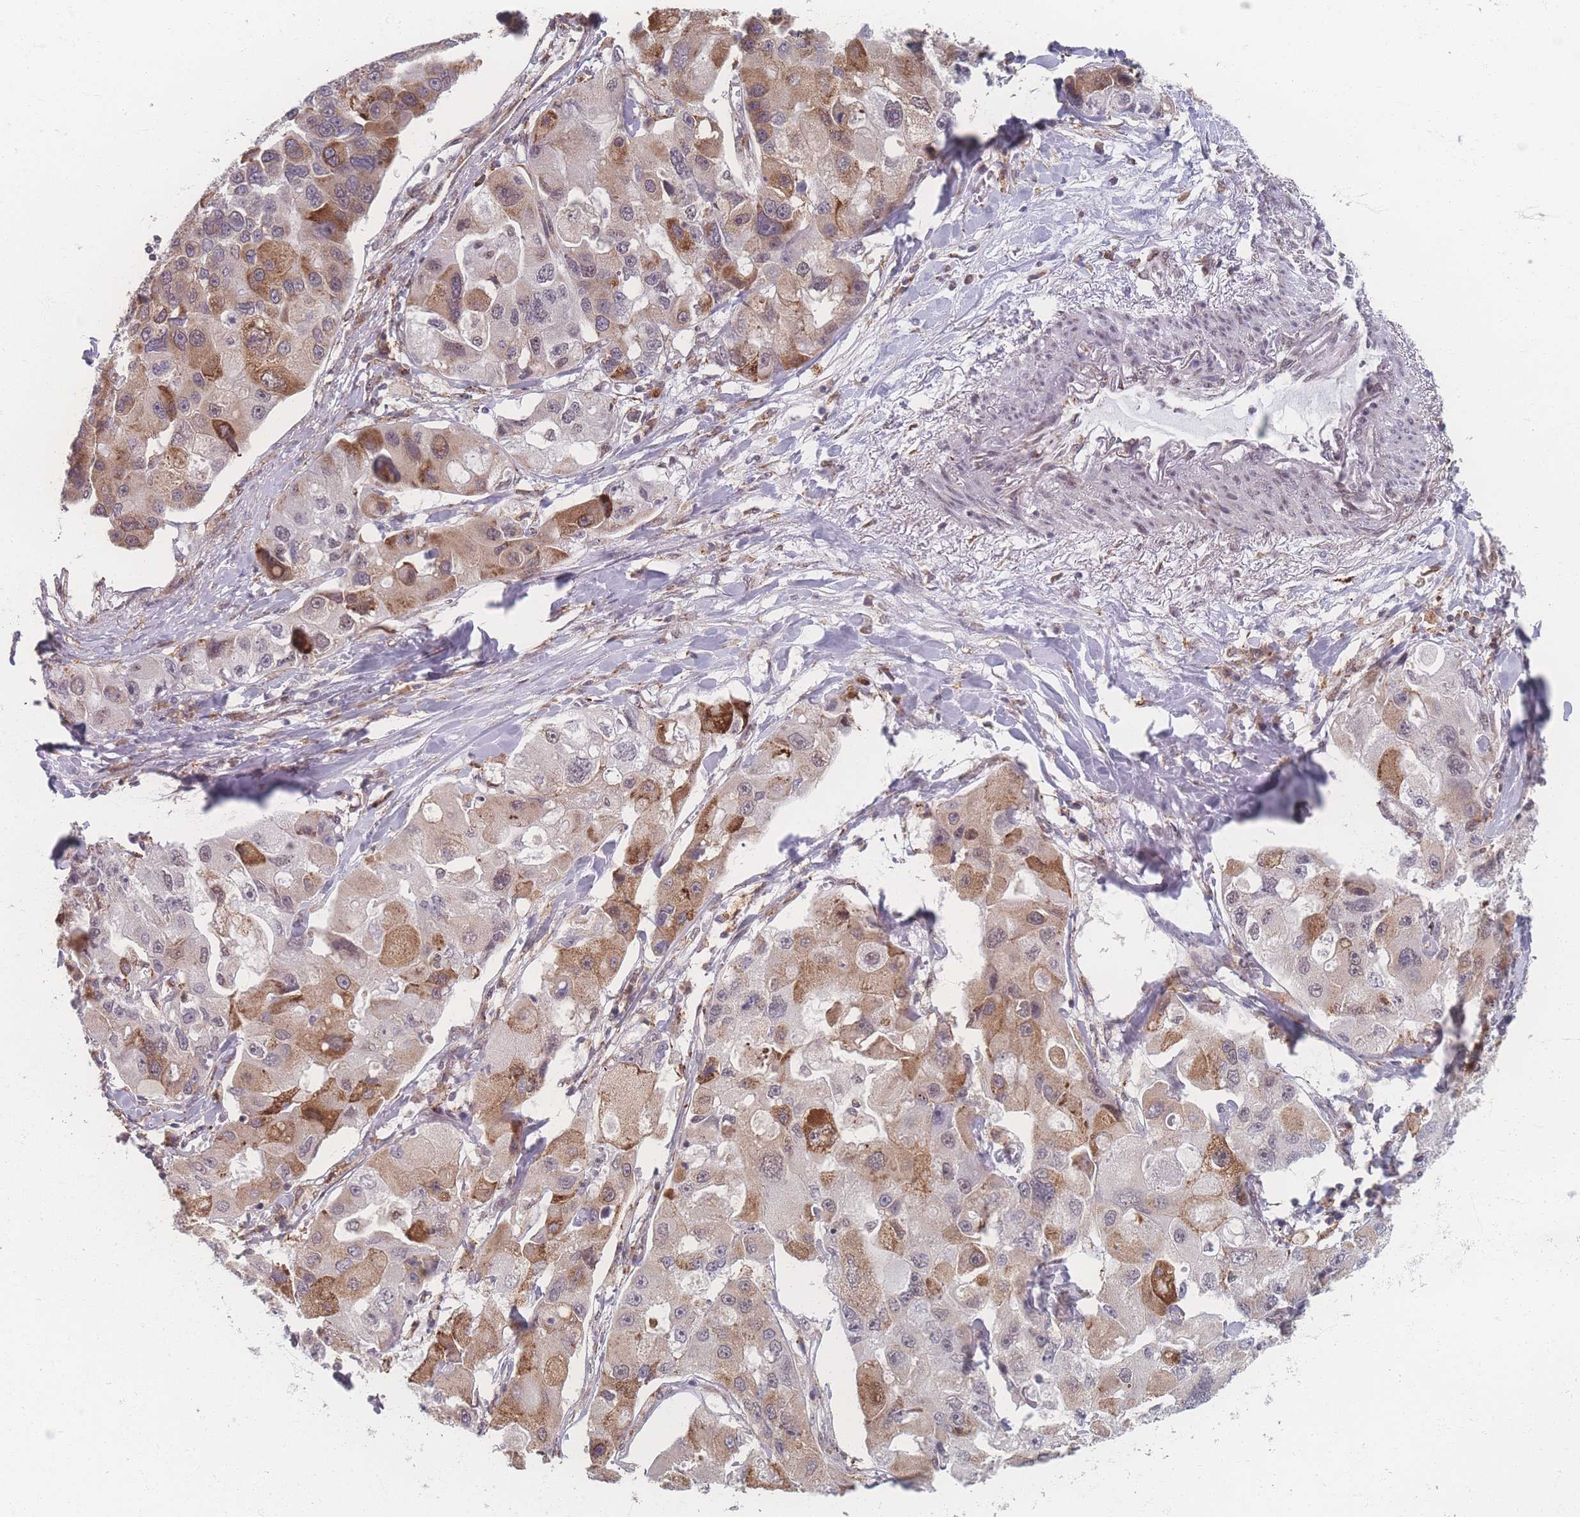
{"staining": {"intensity": "moderate", "quantity": "25%-75%", "location": "cytoplasmic/membranous"}, "tissue": "lung cancer", "cell_type": "Tumor cells", "image_type": "cancer", "snomed": [{"axis": "morphology", "description": "Adenocarcinoma, NOS"}, {"axis": "topography", "description": "Lung"}], "caption": "Brown immunohistochemical staining in human adenocarcinoma (lung) reveals moderate cytoplasmic/membranous expression in approximately 25%-75% of tumor cells.", "gene": "ZC3H13", "patient": {"sex": "female", "age": 54}}